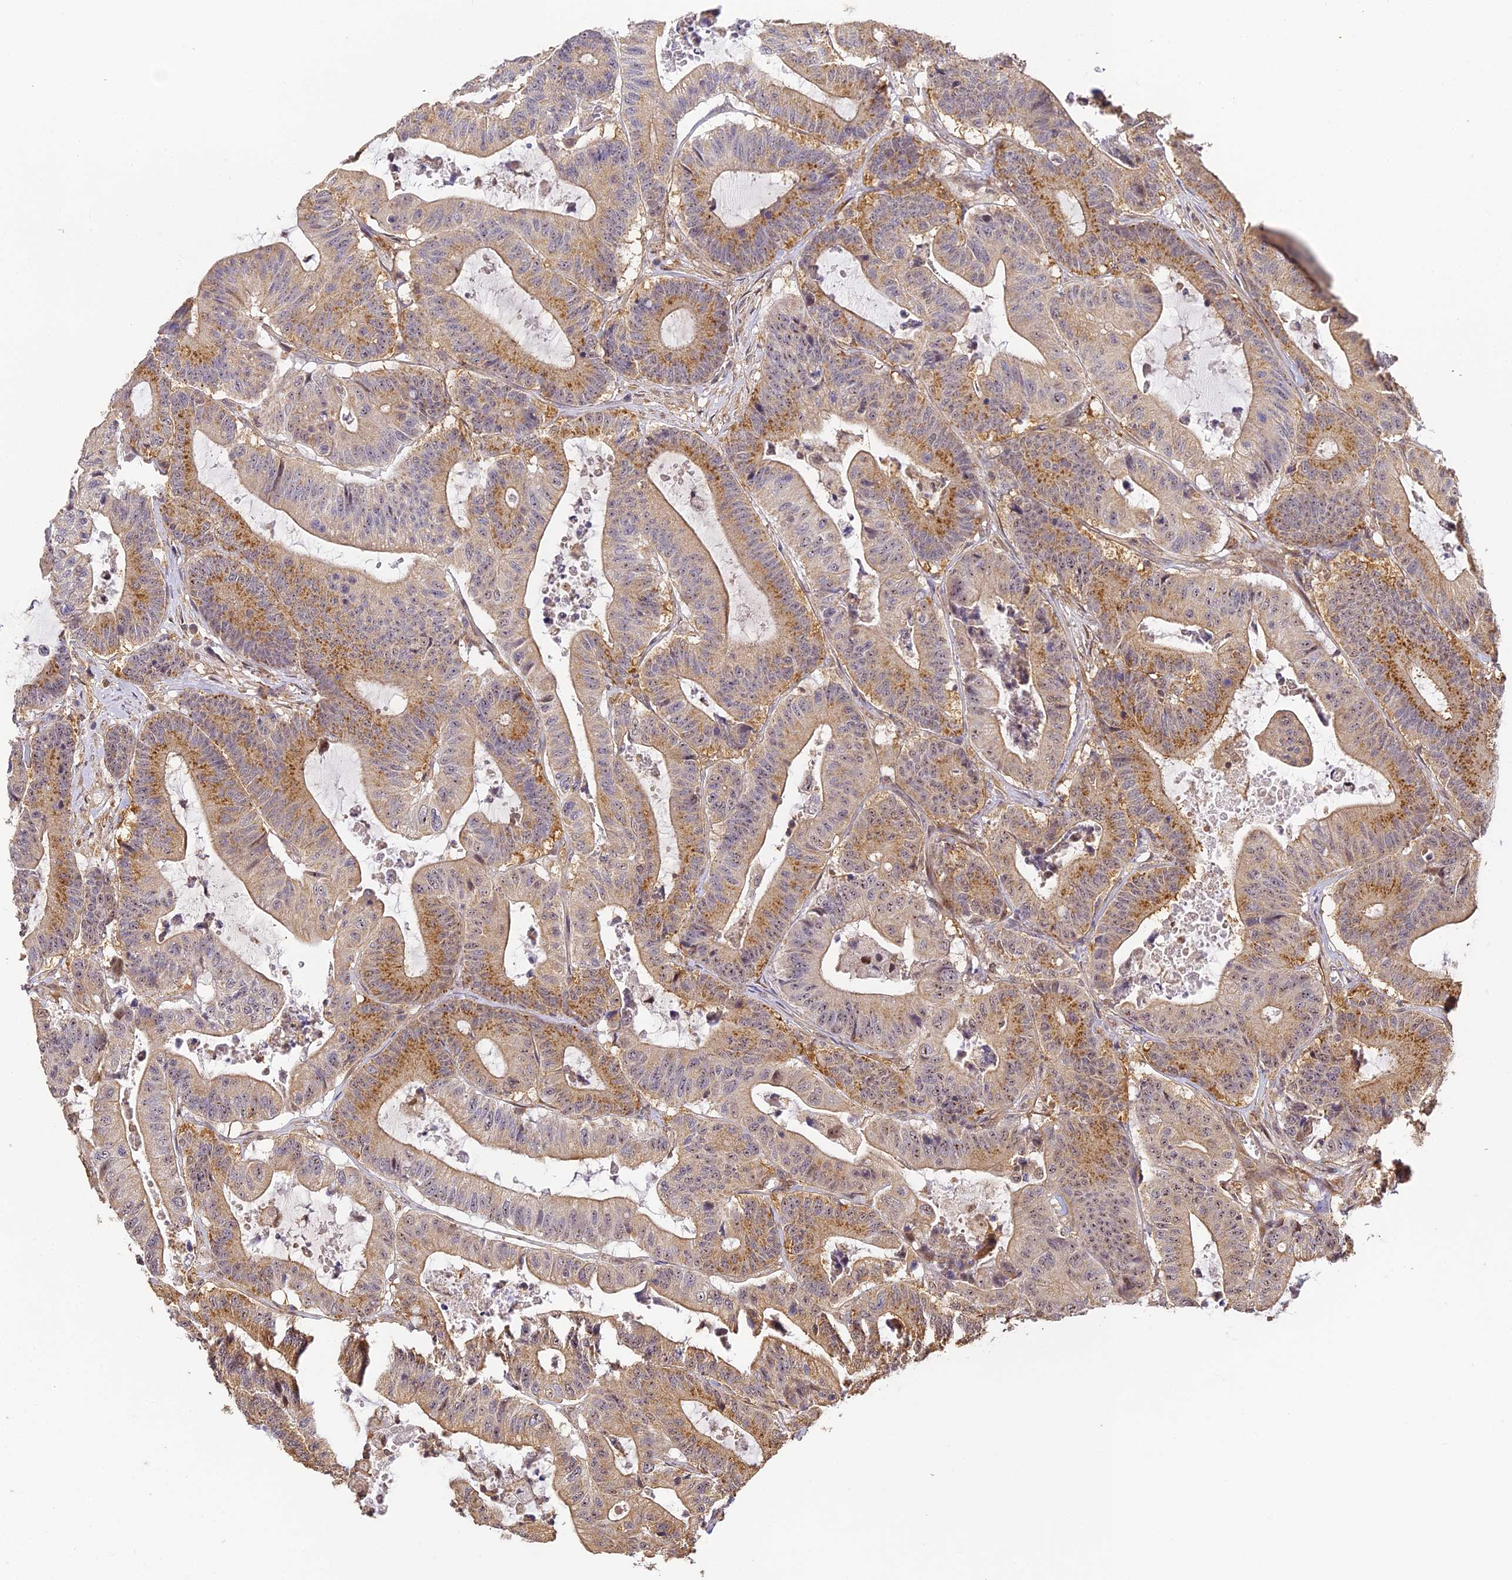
{"staining": {"intensity": "moderate", "quantity": ">75%", "location": "cytoplasmic/membranous"}, "tissue": "colorectal cancer", "cell_type": "Tumor cells", "image_type": "cancer", "snomed": [{"axis": "morphology", "description": "Adenocarcinoma, NOS"}, {"axis": "topography", "description": "Colon"}], "caption": "Adenocarcinoma (colorectal) tissue exhibits moderate cytoplasmic/membranous expression in approximately >75% of tumor cells", "gene": "ZNF443", "patient": {"sex": "female", "age": 84}}